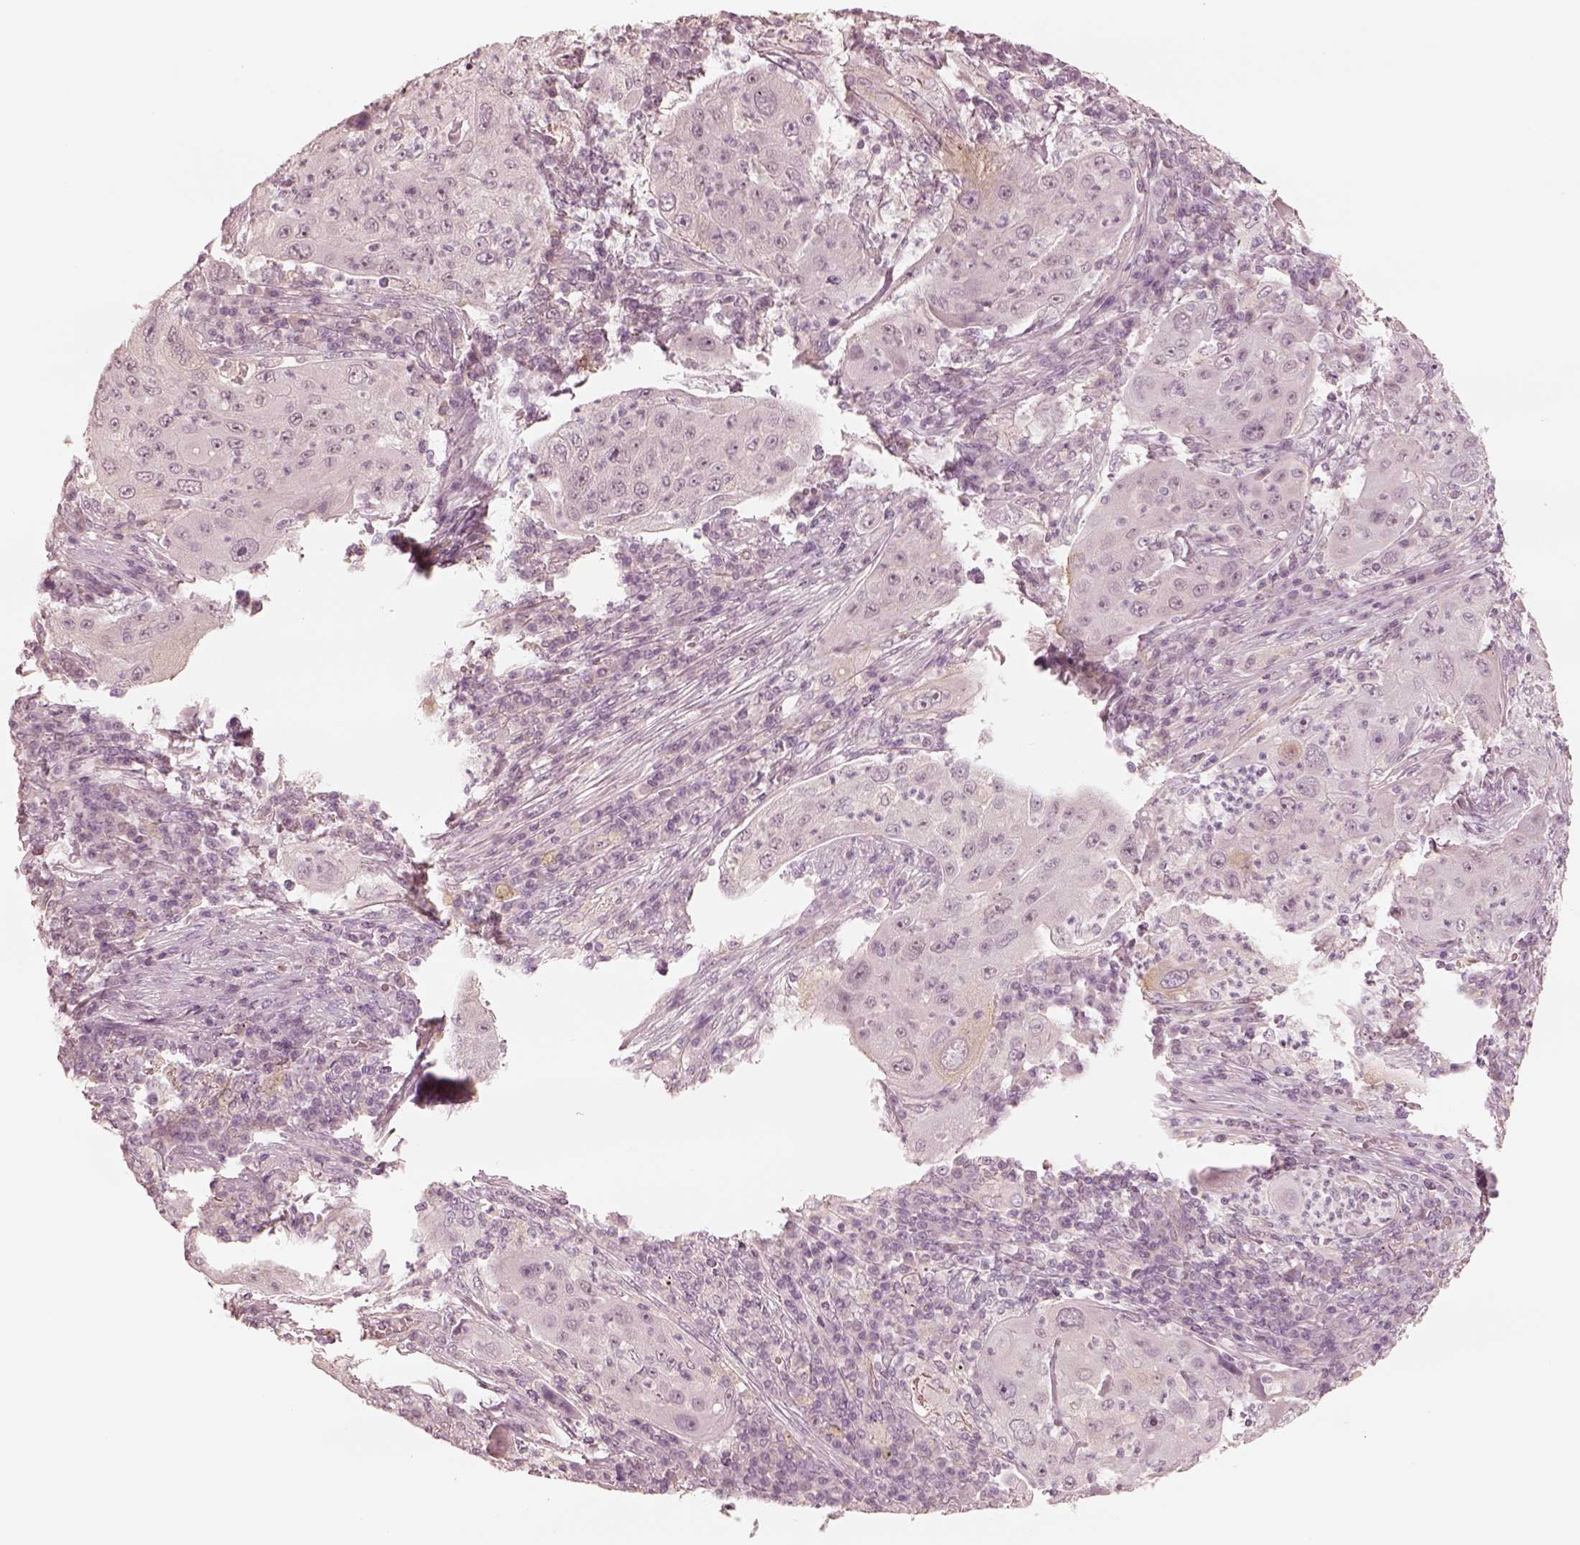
{"staining": {"intensity": "negative", "quantity": "none", "location": "none"}, "tissue": "lung cancer", "cell_type": "Tumor cells", "image_type": "cancer", "snomed": [{"axis": "morphology", "description": "Squamous cell carcinoma, NOS"}, {"axis": "topography", "description": "Lung"}], "caption": "DAB (3,3'-diaminobenzidine) immunohistochemical staining of squamous cell carcinoma (lung) displays no significant staining in tumor cells. (DAB IHC visualized using brightfield microscopy, high magnification).", "gene": "DNAAF9", "patient": {"sex": "female", "age": 59}}